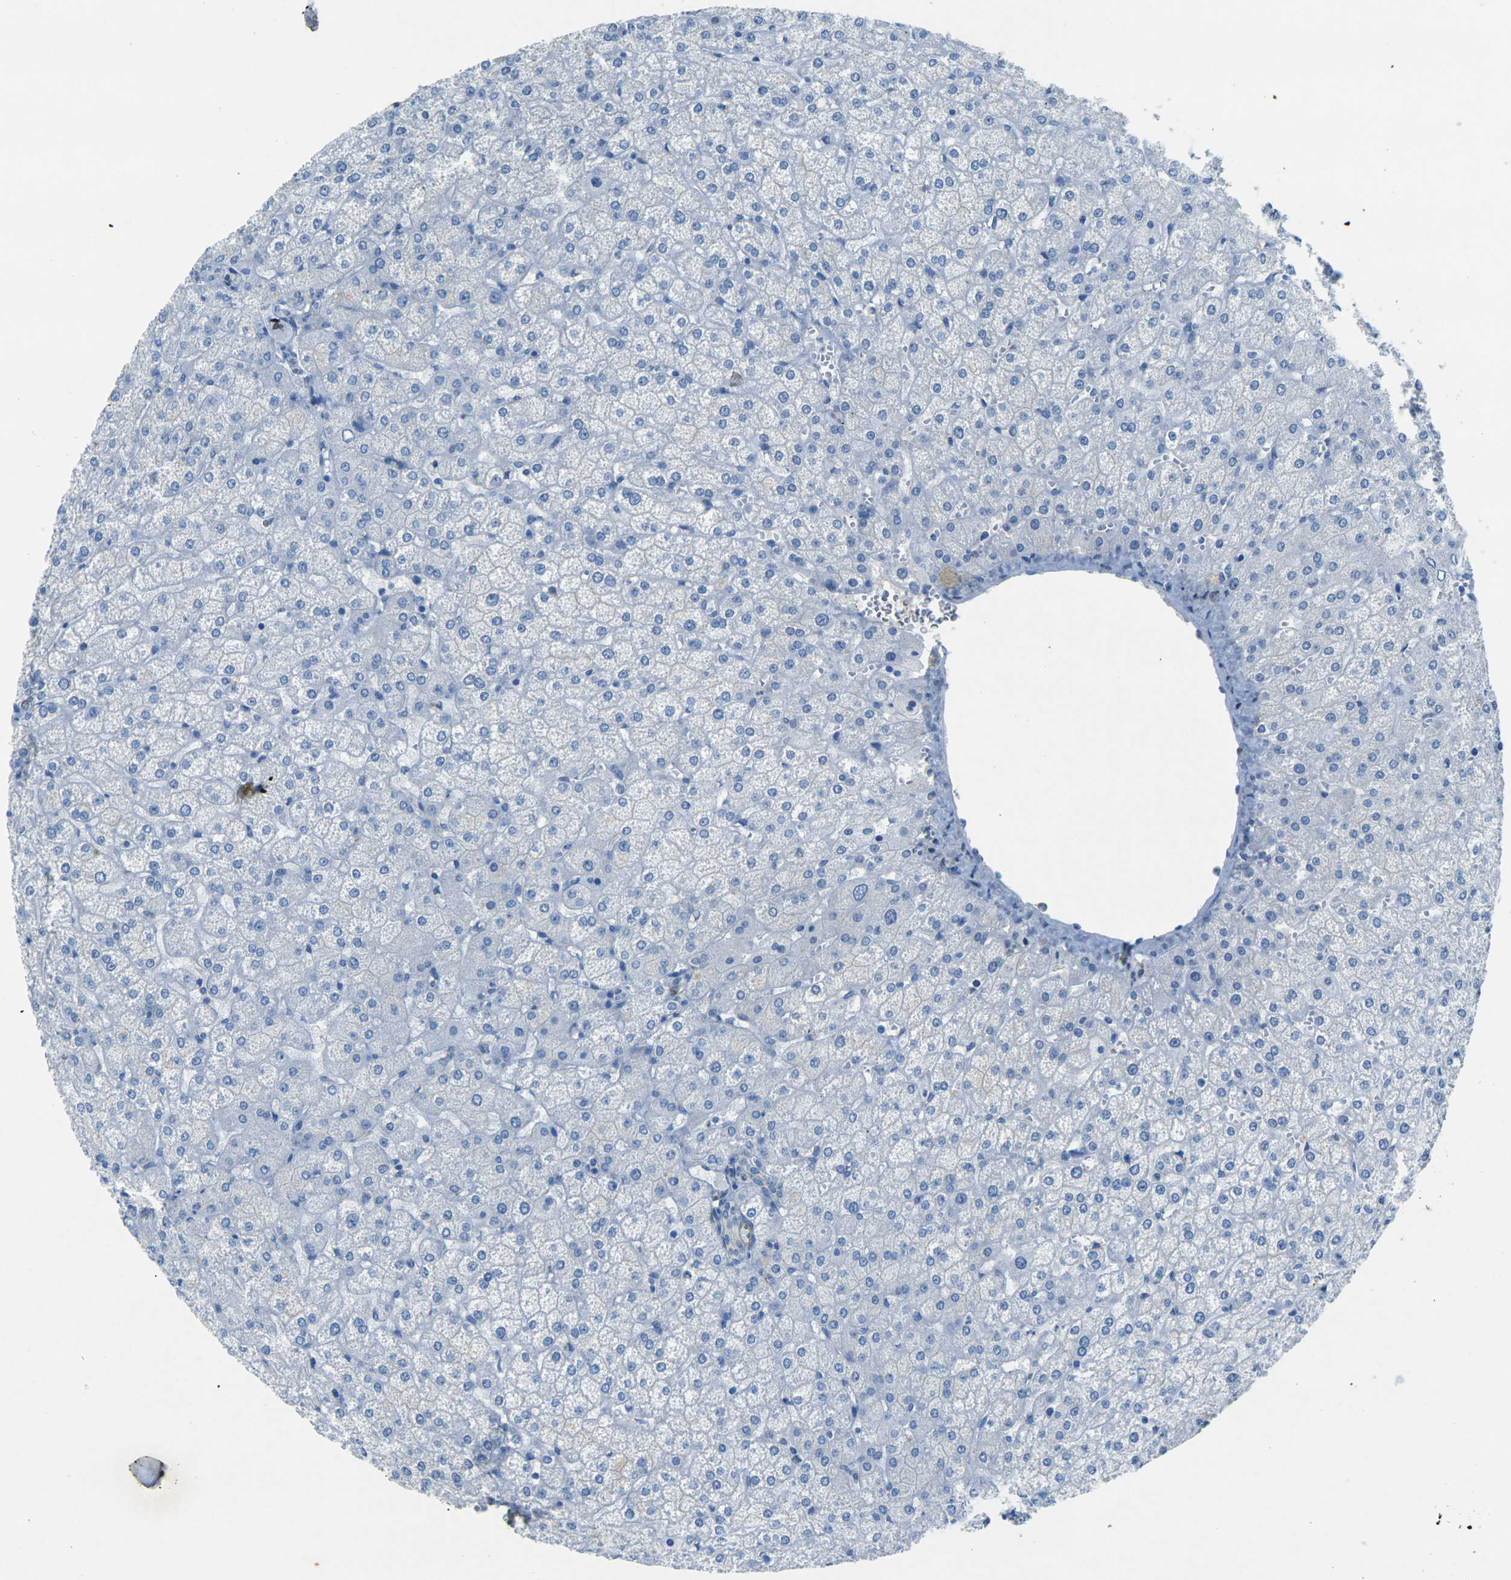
{"staining": {"intensity": "negative", "quantity": "none", "location": "none"}, "tissue": "liver", "cell_type": "Hepatocytes", "image_type": "normal", "snomed": [{"axis": "morphology", "description": "Normal tissue, NOS"}, {"axis": "topography", "description": "Liver"}], "caption": "The histopathology image reveals no staining of hepatocytes in unremarkable liver. Nuclei are stained in blue.", "gene": "SORT1", "patient": {"sex": "female", "age": 32}}